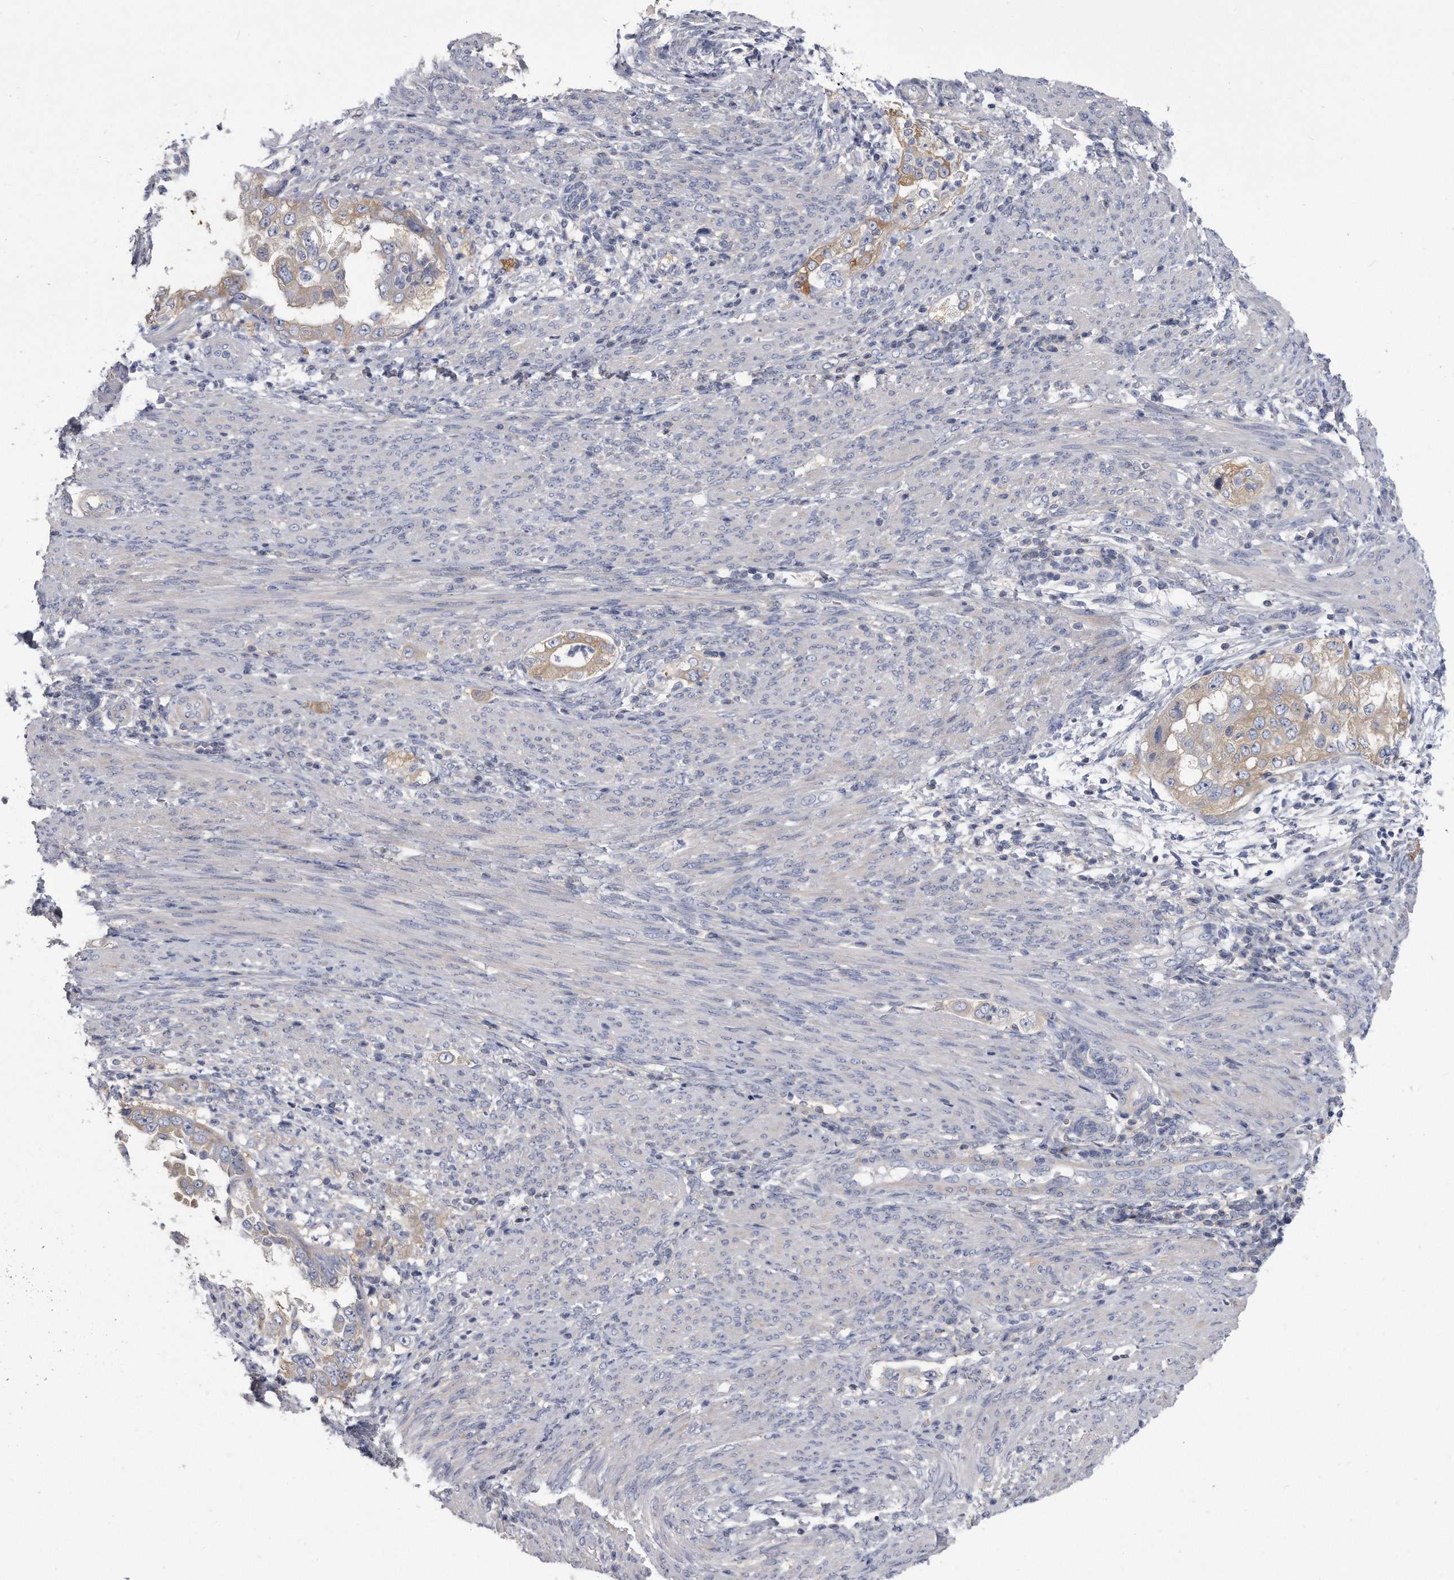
{"staining": {"intensity": "moderate", "quantity": "25%-75%", "location": "cytoplasmic/membranous"}, "tissue": "endometrial cancer", "cell_type": "Tumor cells", "image_type": "cancer", "snomed": [{"axis": "morphology", "description": "Adenocarcinoma, NOS"}, {"axis": "topography", "description": "Endometrium"}], "caption": "Immunohistochemical staining of human adenocarcinoma (endometrial) displays medium levels of moderate cytoplasmic/membranous protein expression in about 25%-75% of tumor cells. (DAB (3,3'-diaminobenzidine) IHC, brown staining for protein, blue staining for nuclei).", "gene": "PYGB", "patient": {"sex": "female", "age": 85}}